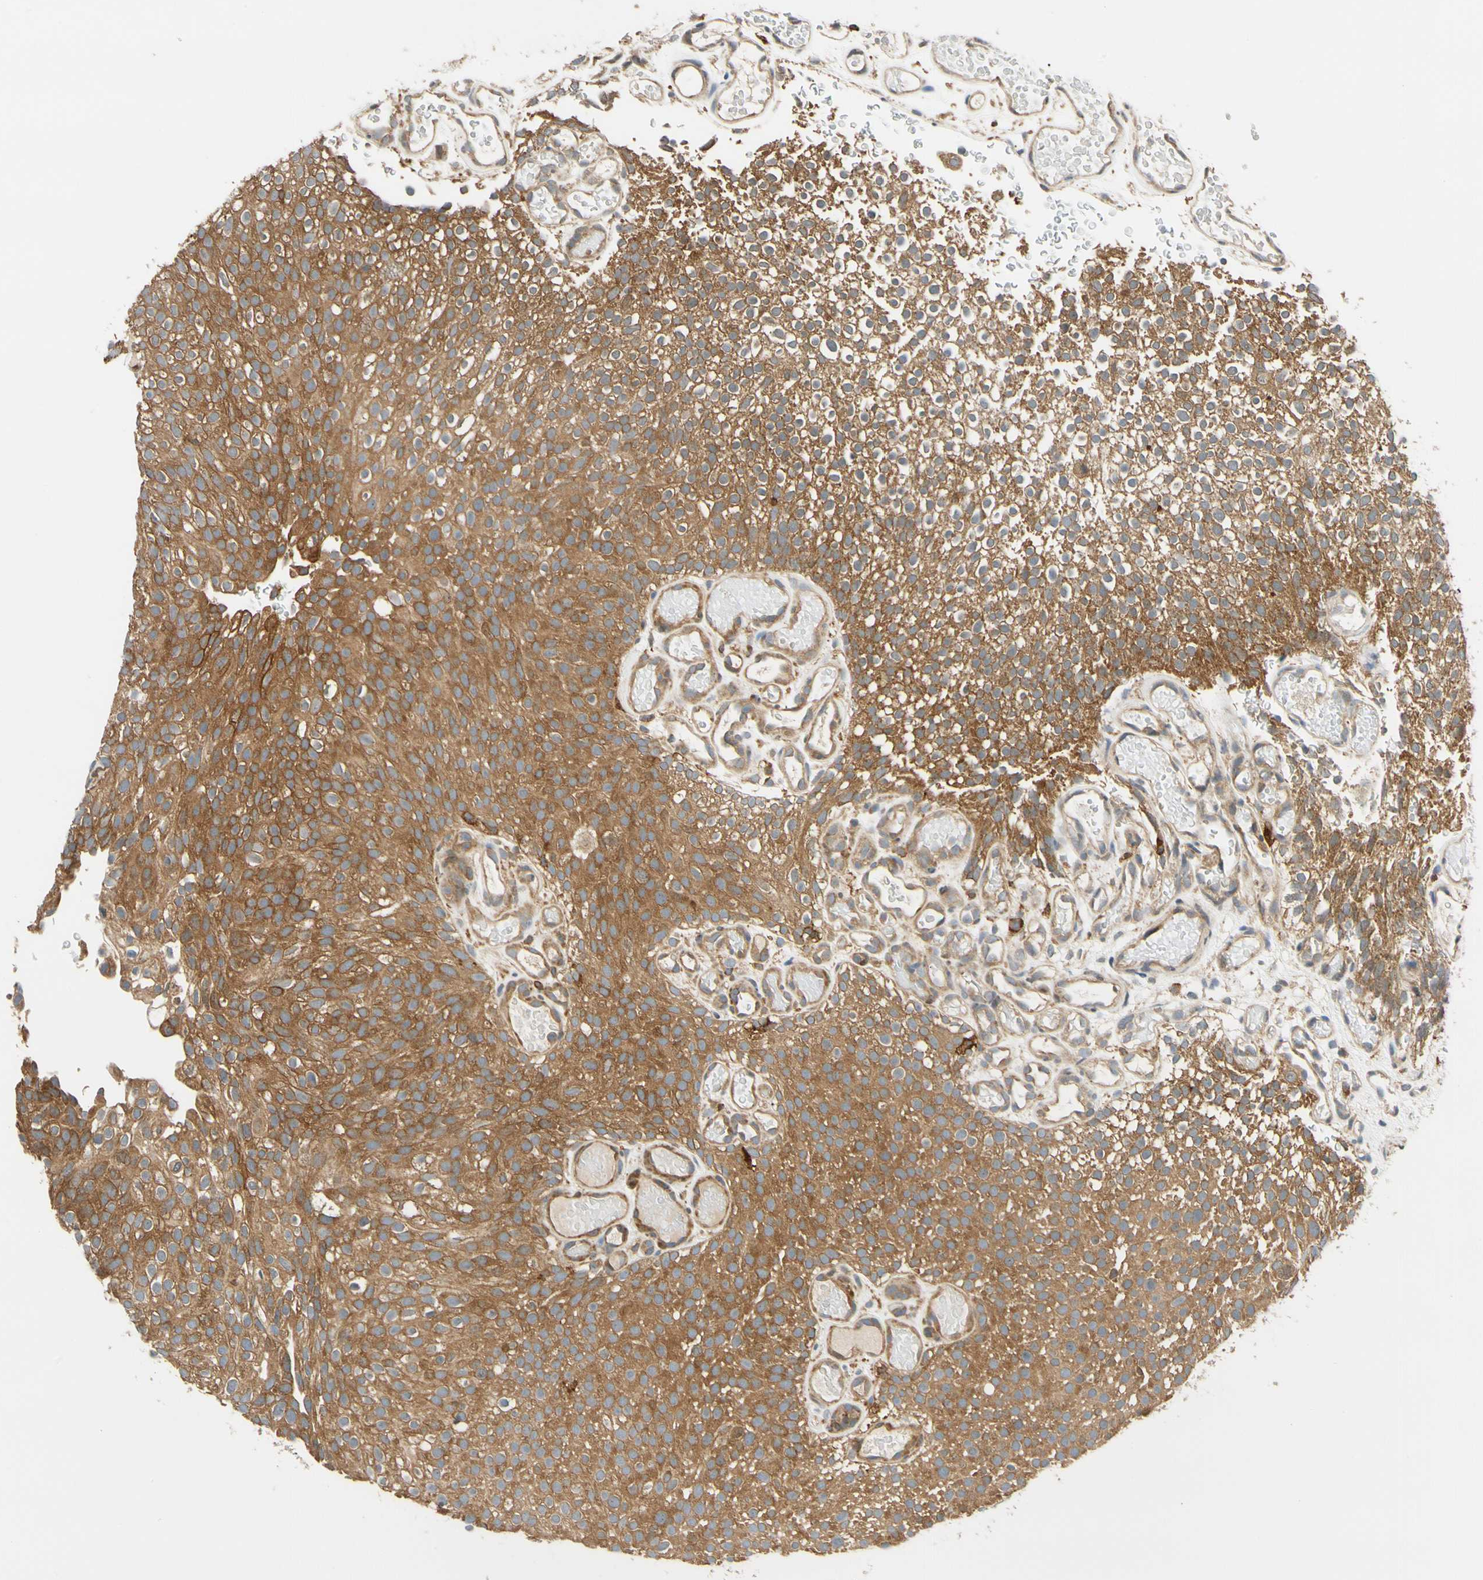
{"staining": {"intensity": "moderate", "quantity": ">75%", "location": "cytoplasmic/membranous"}, "tissue": "urothelial cancer", "cell_type": "Tumor cells", "image_type": "cancer", "snomed": [{"axis": "morphology", "description": "Urothelial carcinoma, Low grade"}, {"axis": "topography", "description": "Urinary bladder"}], "caption": "IHC photomicrograph of human urothelial carcinoma (low-grade) stained for a protein (brown), which displays medium levels of moderate cytoplasmic/membranous positivity in approximately >75% of tumor cells.", "gene": "ANKHD1", "patient": {"sex": "male", "age": 78}}